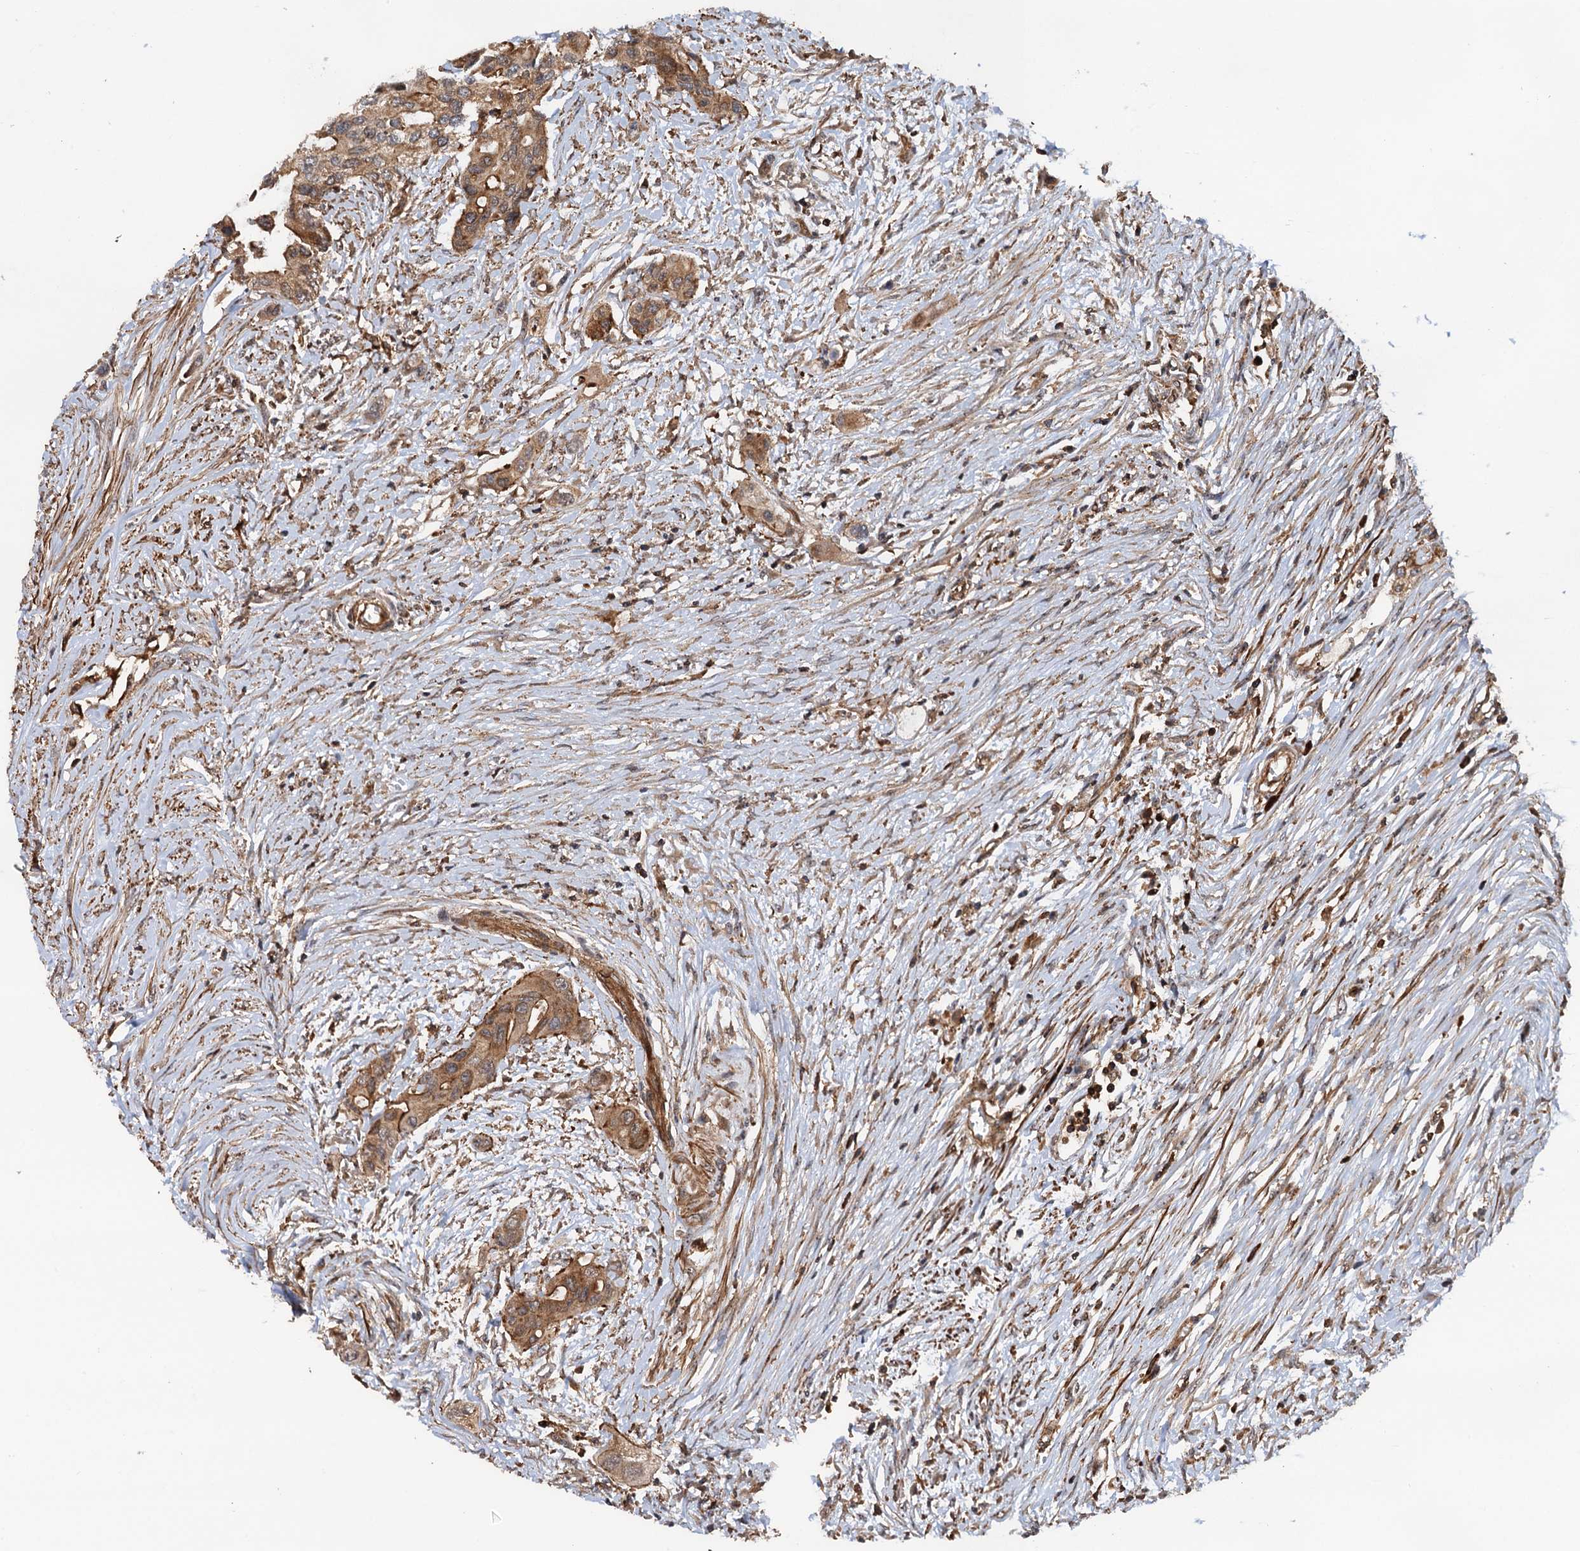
{"staining": {"intensity": "moderate", "quantity": ">75%", "location": "cytoplasmic/membranous"}, "tissue": "colorectal cancer", "cell_type": "Tumor cells", "image_type": "cancer", "snomed": [{"axis": "morphology", "description": "Adenocarcinoma, NOS"}, {"axis": "topography", "description": "Colon"}], "caption": "The micrograph exhibits immunohistochemical staining of adenocarcinoma (colorectal). There is moderate cytoplasmic/membranous positivity is appreciated in approximately >75% of tumor cells.", "gene": "BORA", "patient": {"sex": "male", "age": 77}}